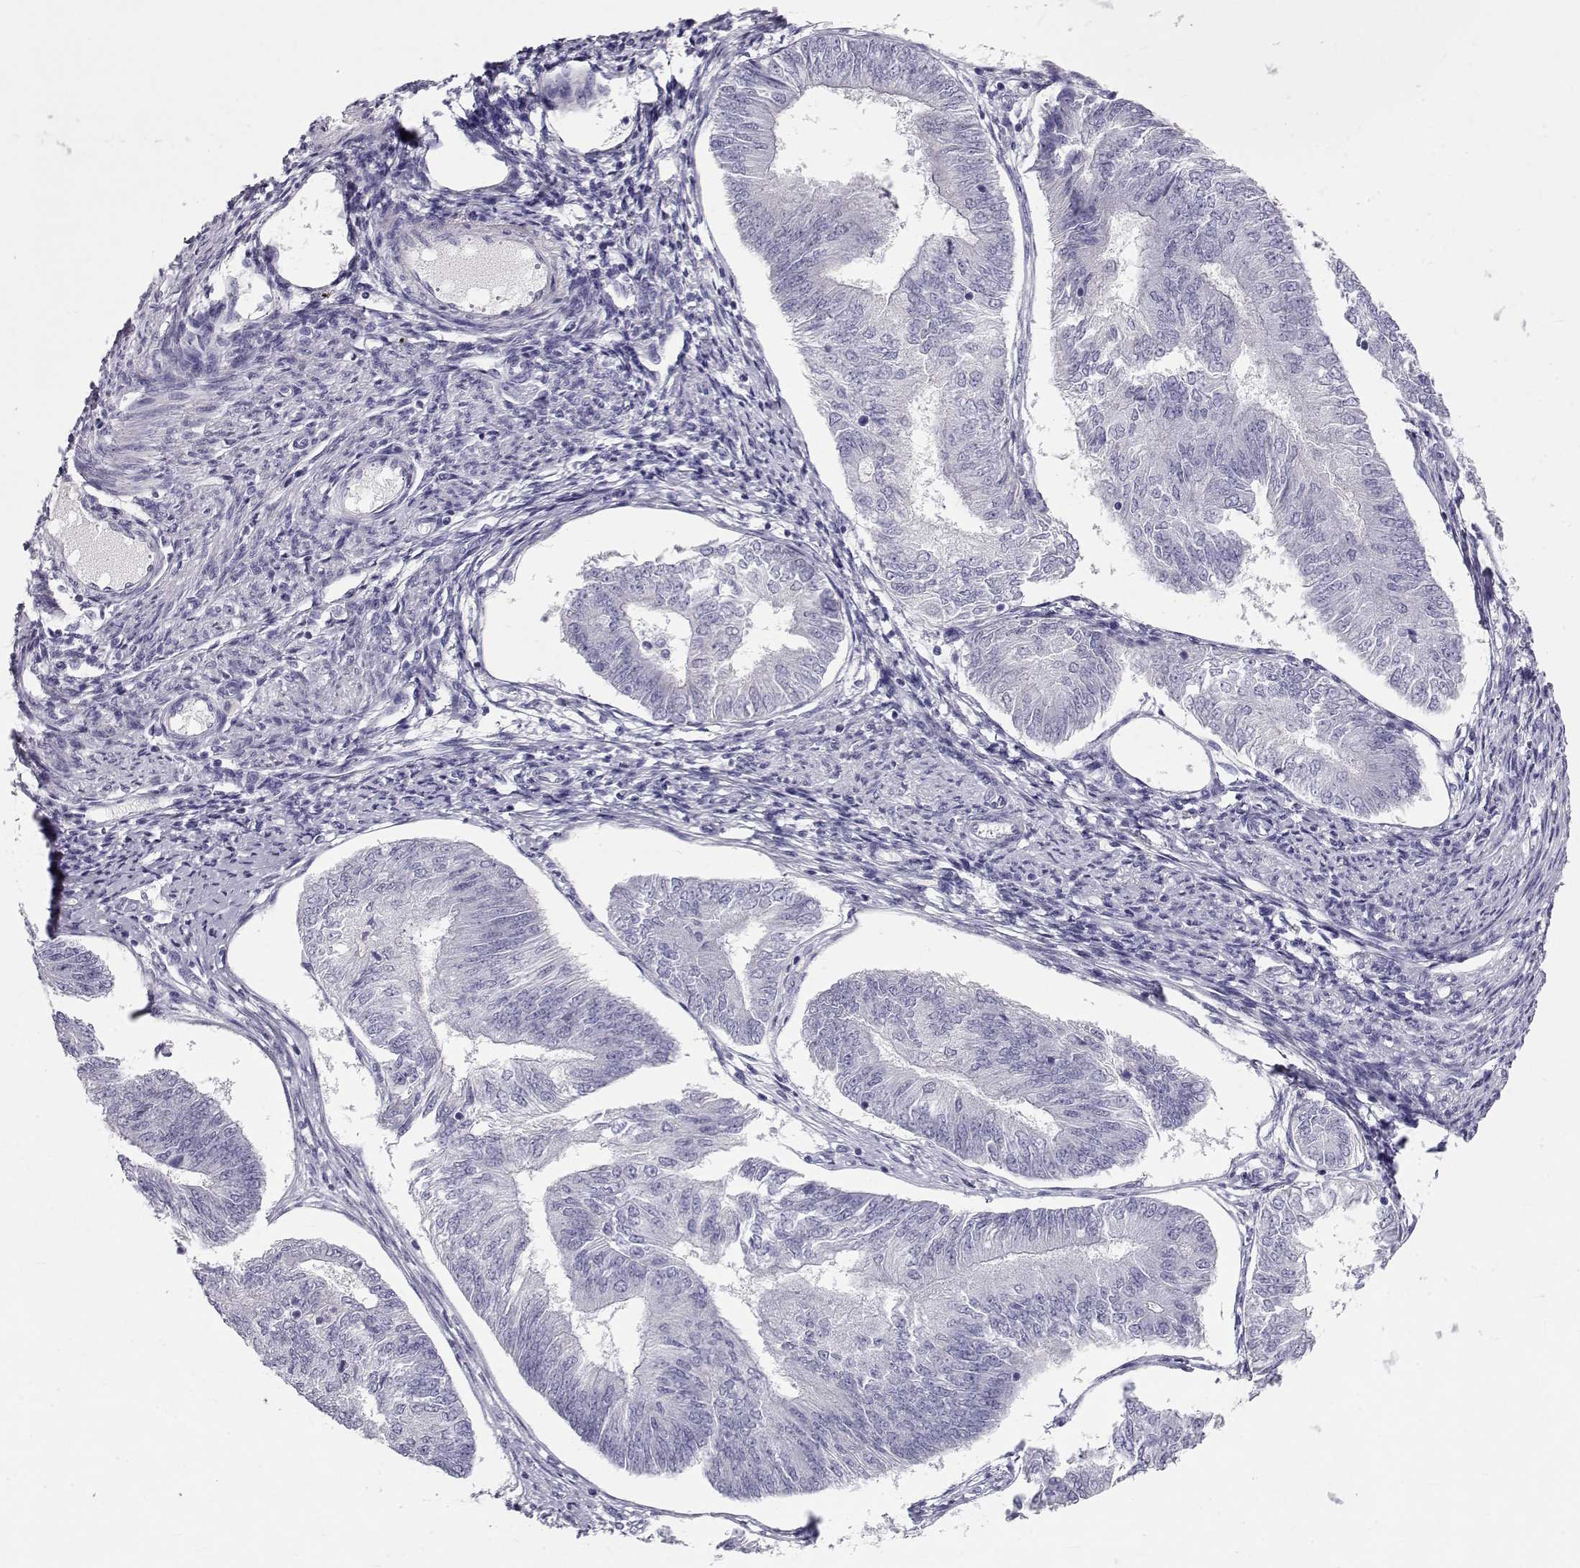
{"staining": {"intensity": "negative", "quantity": "none", "location": "none"}, "tissue": "endometrial cancer", "cell_type": "Tumor cells", "image_type": "cancer", "snomed": [{"axis": "morphology", "description": "Adenocarcinoma, NOS"}, {"axis": "topography", "description": "Endometrium"}], "caption": "There is no significant positivity in tumor cells of endometrial adenocarcinoma.", "gene": "GPR26", "patient": {"sex": "female", "age": 58}}